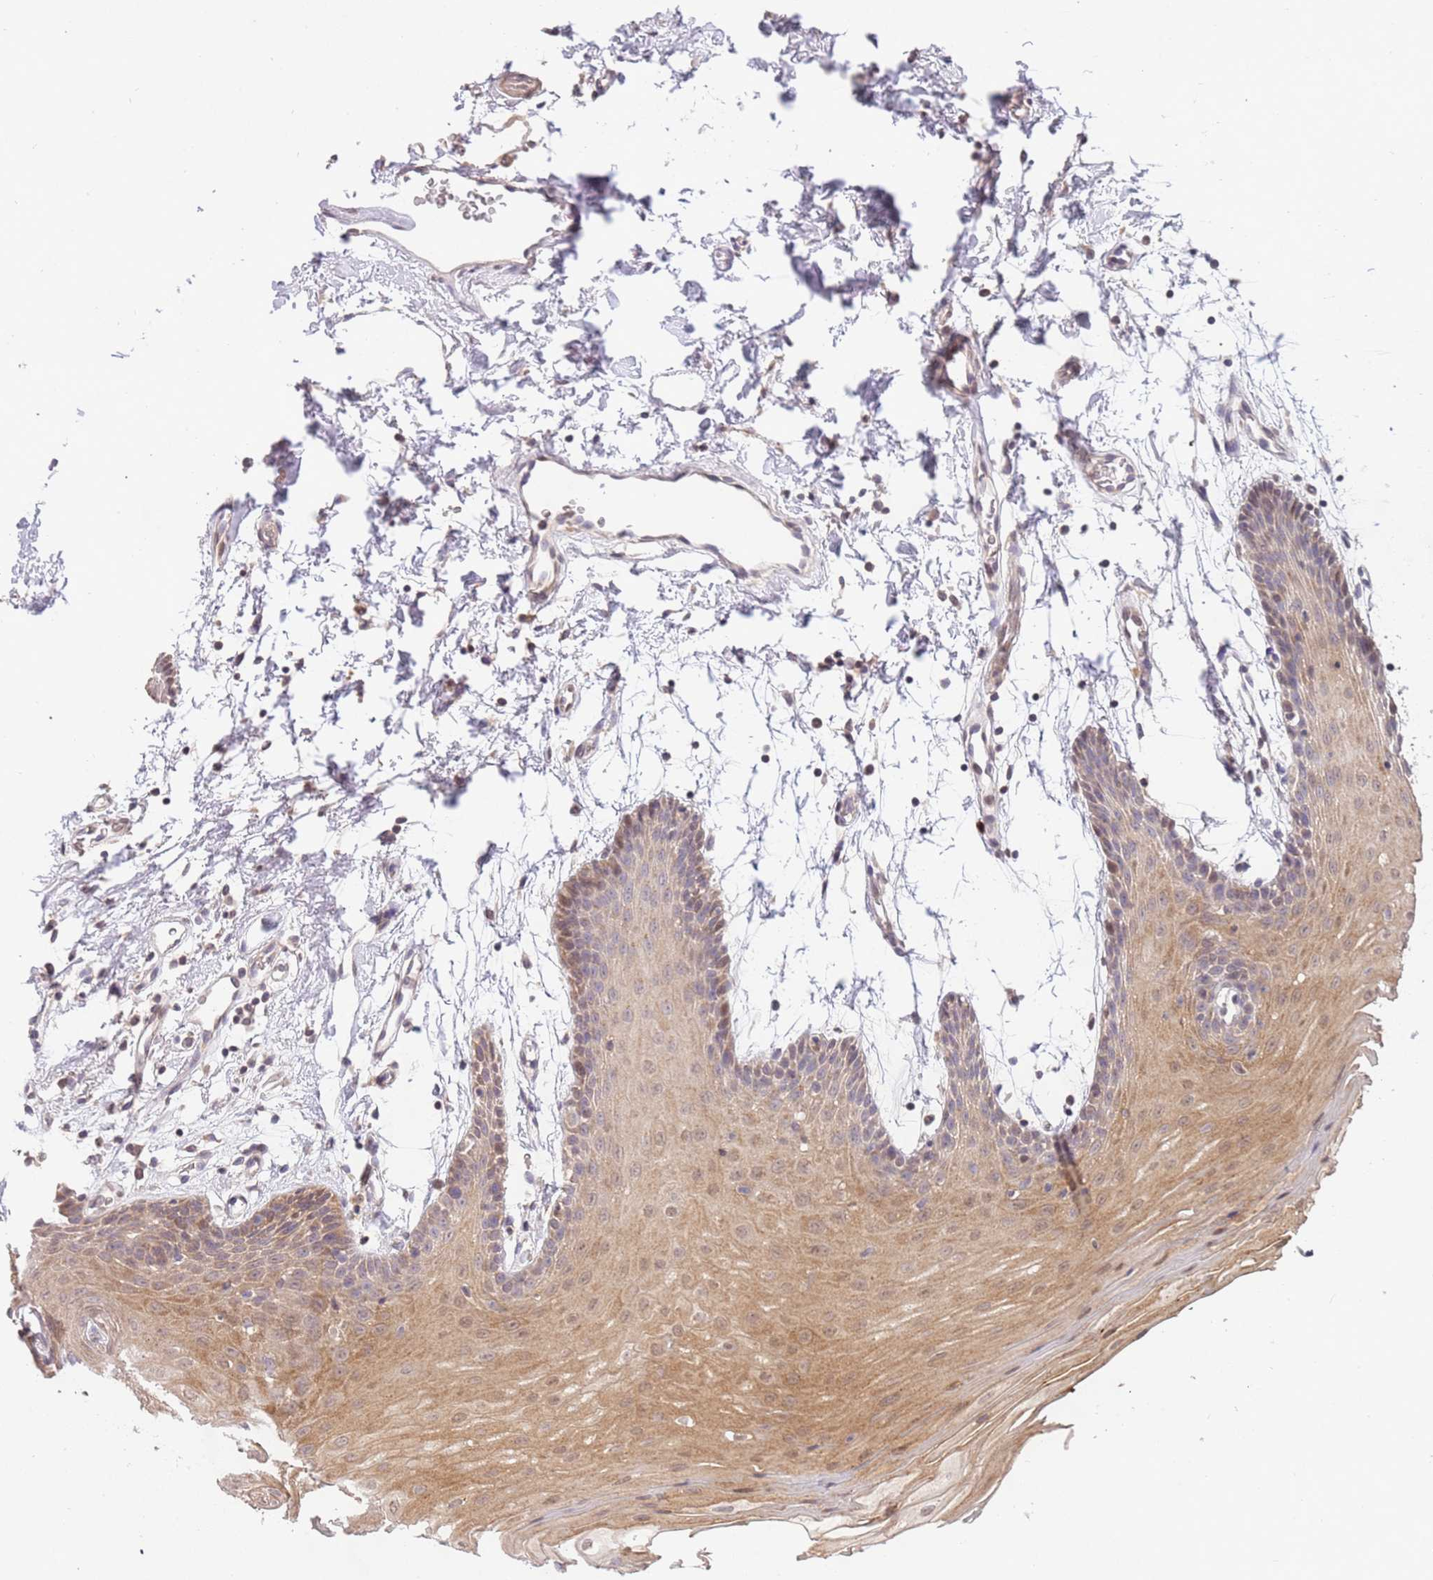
{"staining": {"intensity": "moderate", "quantity": ">75%", "location": "cytoplasmic/membranous,nuclear"}, "tissue": "oral mucosa", "cell_type": "Squamous epithelial cells", "image_type": "normal", "snomed": [{"axis": "morphology", "description": "Normal tissue, NOS"}, {"axis": "topography", "description": "Skeletal muscle"}, {"axis": "topography", "description": "Oral tissue"}, {"axis": "topography", "description": "Salivary gland"}, {"axis": "topography", "description": "Peripheral nerve tissue"}], "caption": "Immunohistochemistry of benign oral mucosa reveals medium levels of moderate cytoplasmic/membranous,nuclear expression in approximately >75% of squamous epithelial cells.", "gene": "SLC16A4", "patient": {"sex": "male", "age": 54}}